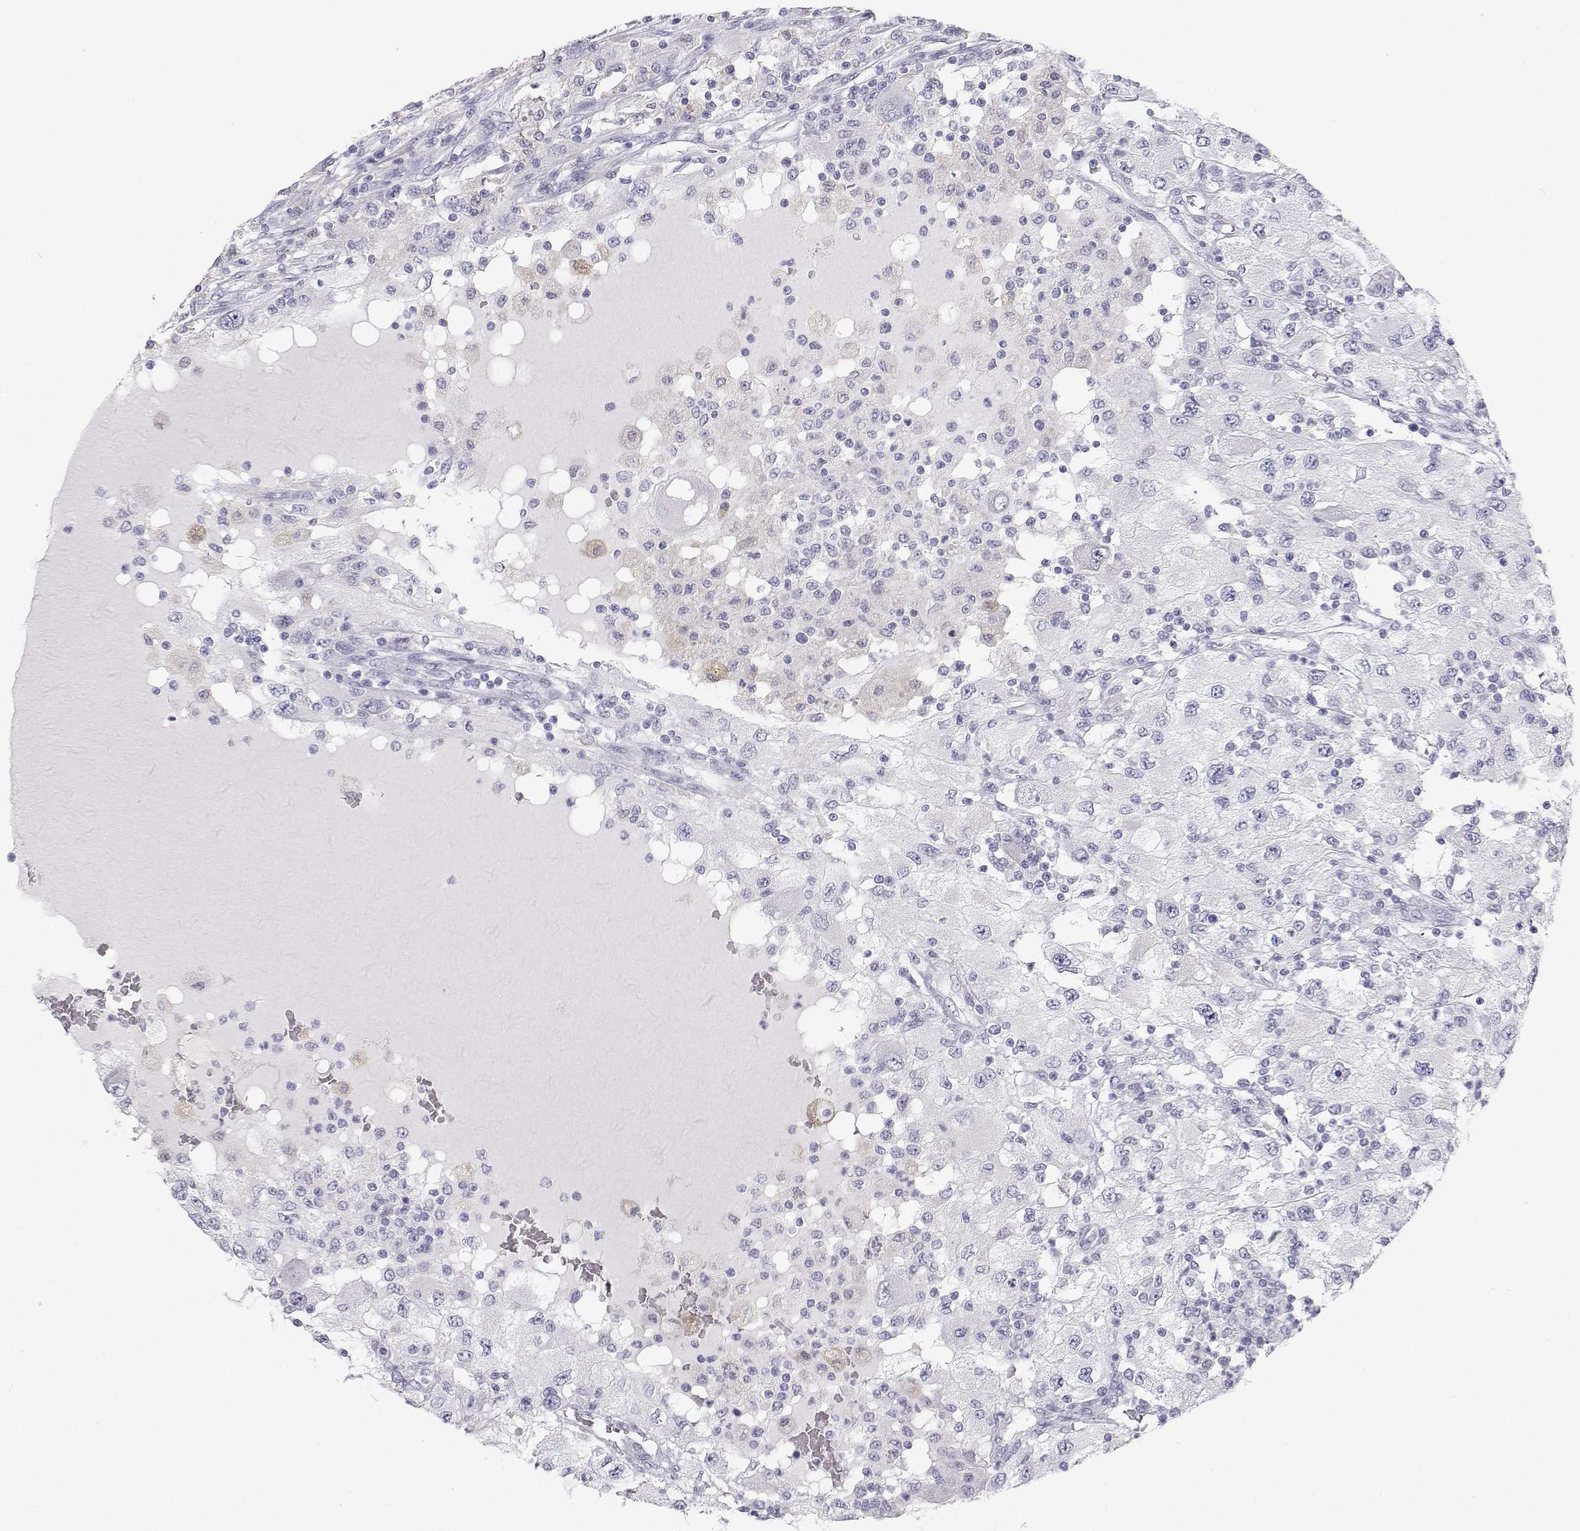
{"staining": {"intensity": "negative", "quantity": "none", "location": "none"}, "tissue": "renal cancer", "cell_type": "Tumor cells", "image_type": "cancer", "snomed": [{"axis": "morphology", "description": "Adenocarcinoma, NOS"}, {"axis": "topography", "description": "Kidney"}], "caption": "Renal adenocarcinoma was stained to show a protein in brown. There is no significant positivity in tumor cells.", "gene": "TTN", "patient": {"sex": "female", "age": 67}}